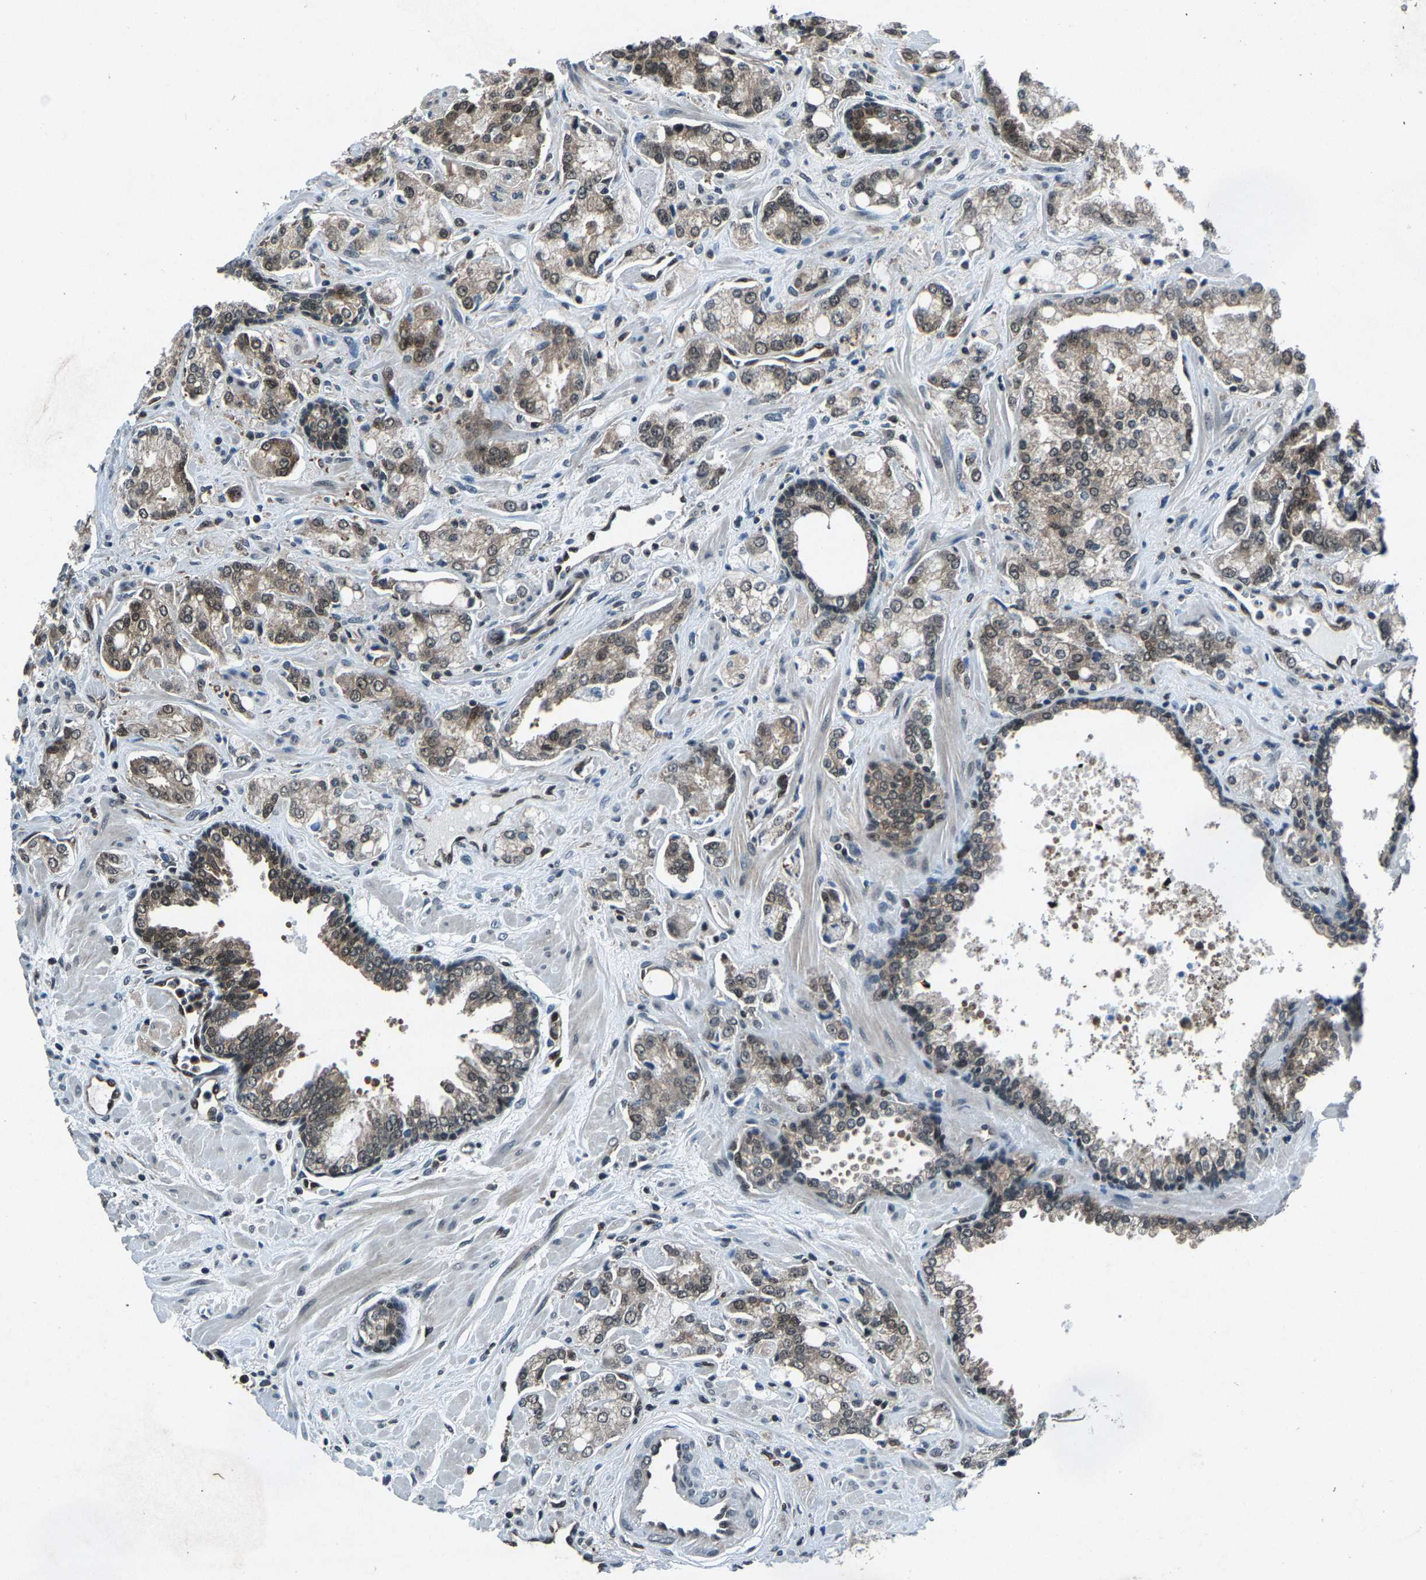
{"staining": {"intensity": "moderate", "quantity": ">75%", "location": "cytoplasmic/membranous,nuclear"}, "tissue": "prostate cancer", "cell_type": "Tumor cells", "image_type": "cancer", "snomed": [{"axis": "morphology", "description": "Adenocarcinoma, High grade"}, {"axis": "topography", "description": "Prostate"}], "caption": "A micrograph of prostate adenocarcinoma (high-grade) stained for a protein reveals moderate cytoplasmic/membranous and nuclear brown staining in tumor cells.", "gene": "ATXN3", "patient": {"sex": "male", "age": 67}}